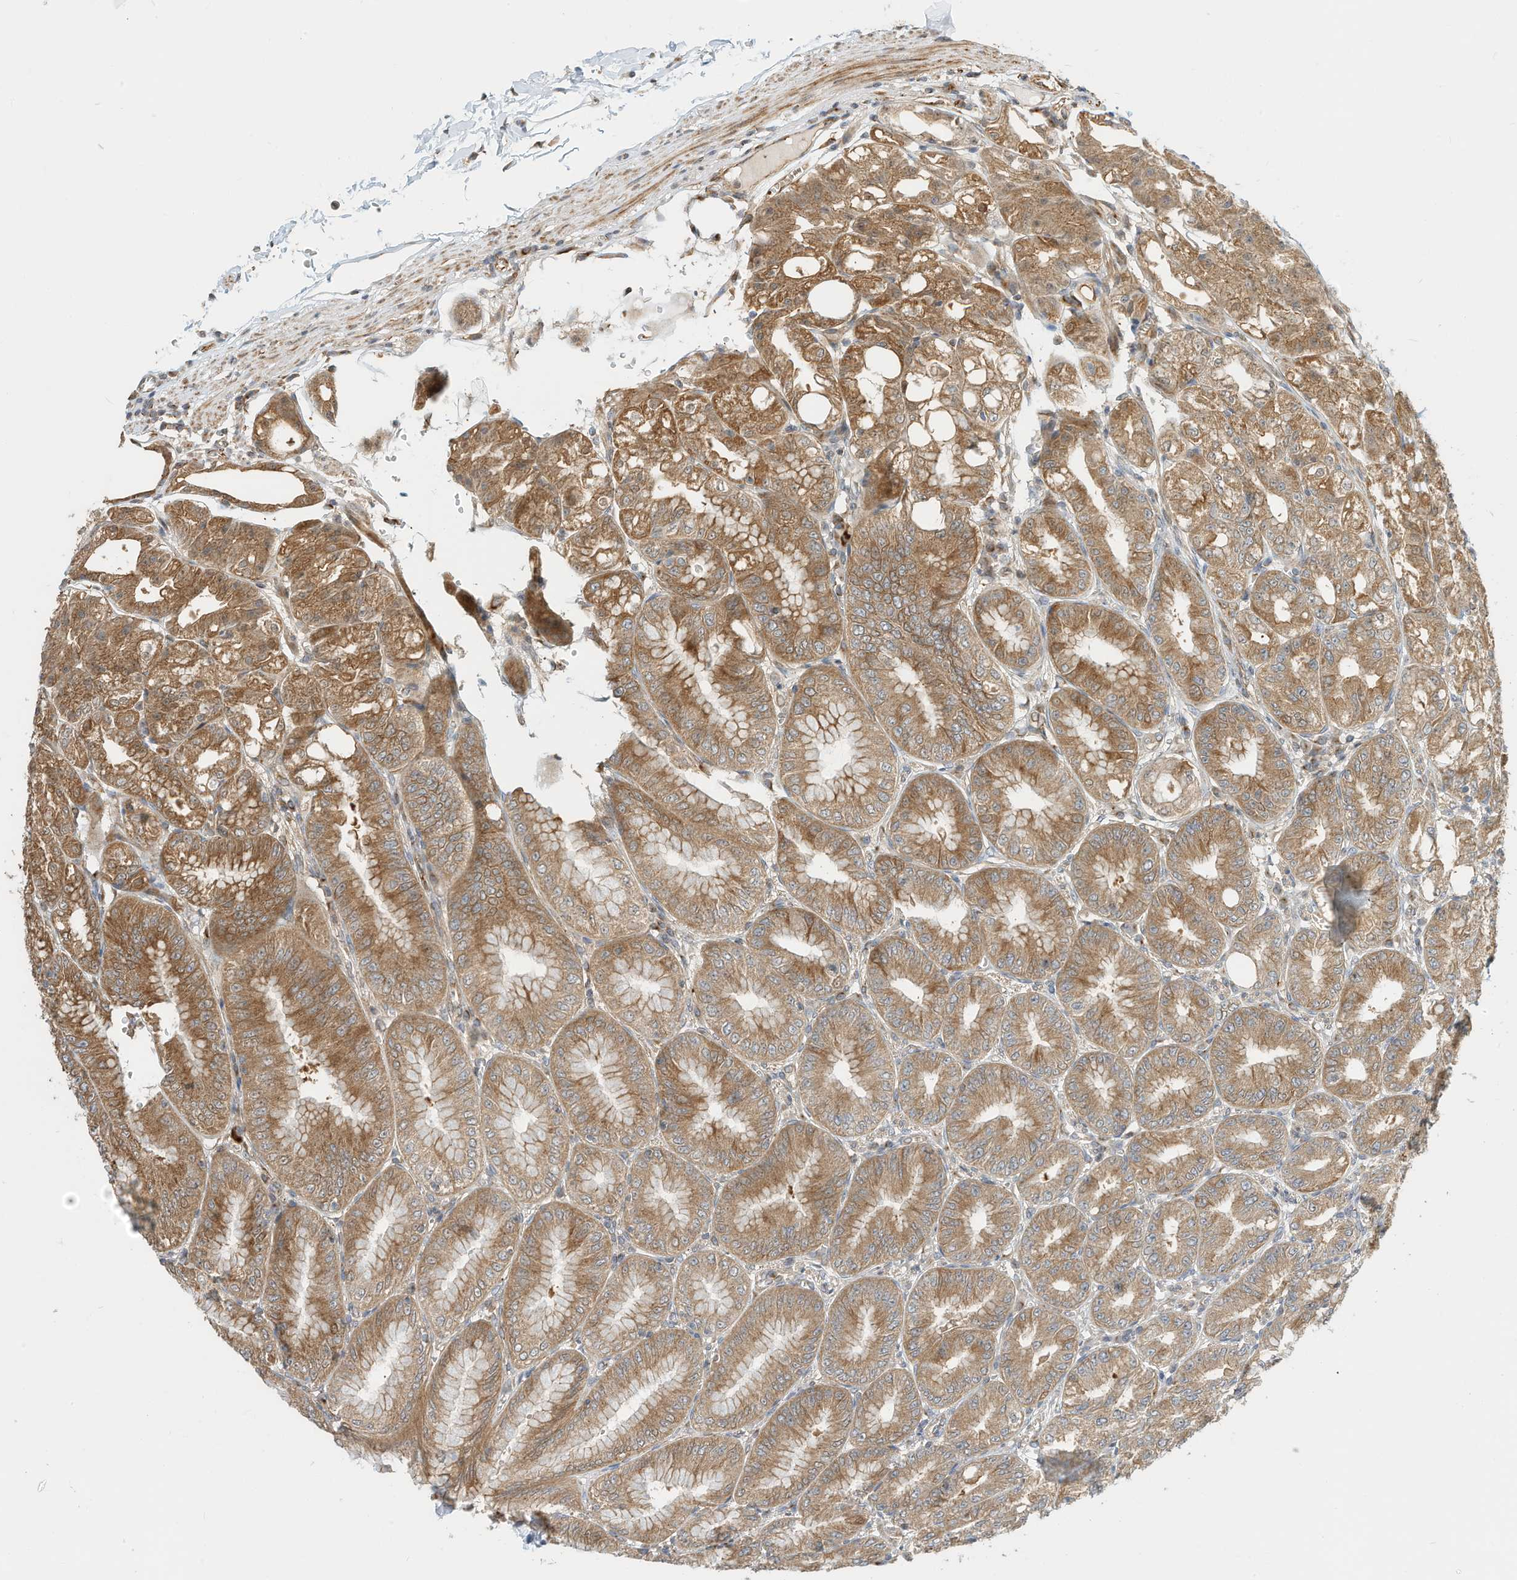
{"staining": {"intensity": "moderate", "quantity": ">75%", "location": "cytoplasmic/membranous"}, "tissue": "stomach", "cell_type": "Glandular cells", "image_type": "normal", "snomed": [{"axis": "morphology", "description": "Normal tissue, NOS"}, {"axis": "topography", "description": "Stomach, lower"}], "caption": "Stomach stained with immunohistochemistry (IHC) displays moderate cytoplasmic/membranous positivity in about >75% of glandular cells. The staining is performed using DAB (3,3'-diaminobenzidine) brown chromogen to label protein expression. The nuclei are counter-stained blue using hematoxylin.", "gene": "OFD1", "patient": {"sex": "male", "age": 71}}